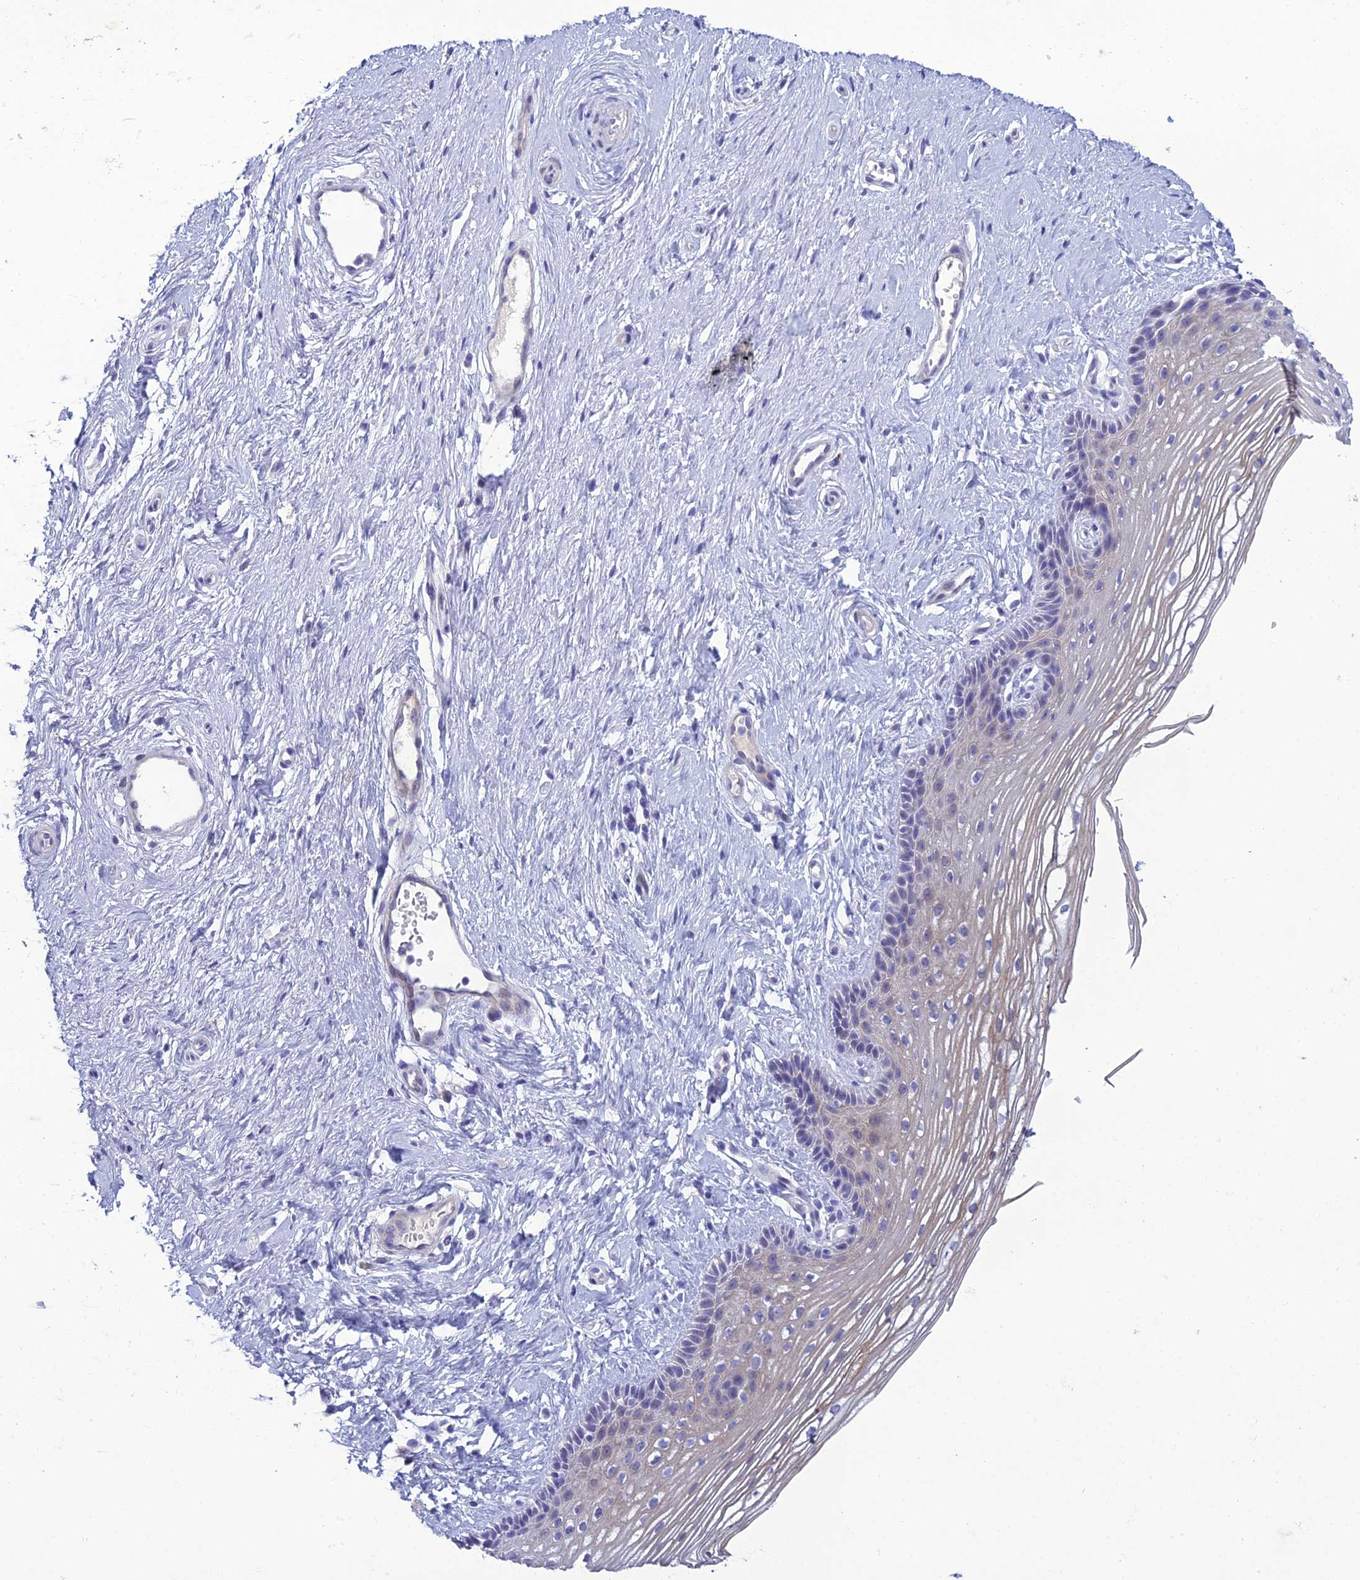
{"staining": {"intensity": "weak", "quantity": "<25%", "location": "cytoplasmic/membranous"}, "tissue": "vagina", "cell_type": "Squamous epithelial cells", "image_type": "normal", "snomed": [{"axis": "morphology", "description": "Normal tissue, NOS"}, {"axis": "topography", "description": "Vagina"}], "caption": "The photomicrograph reveals no significant expression in squamous epithelial cells of vagina.", "gene": "OR56B1", "patient": {"sex": "female", "age": 46}}